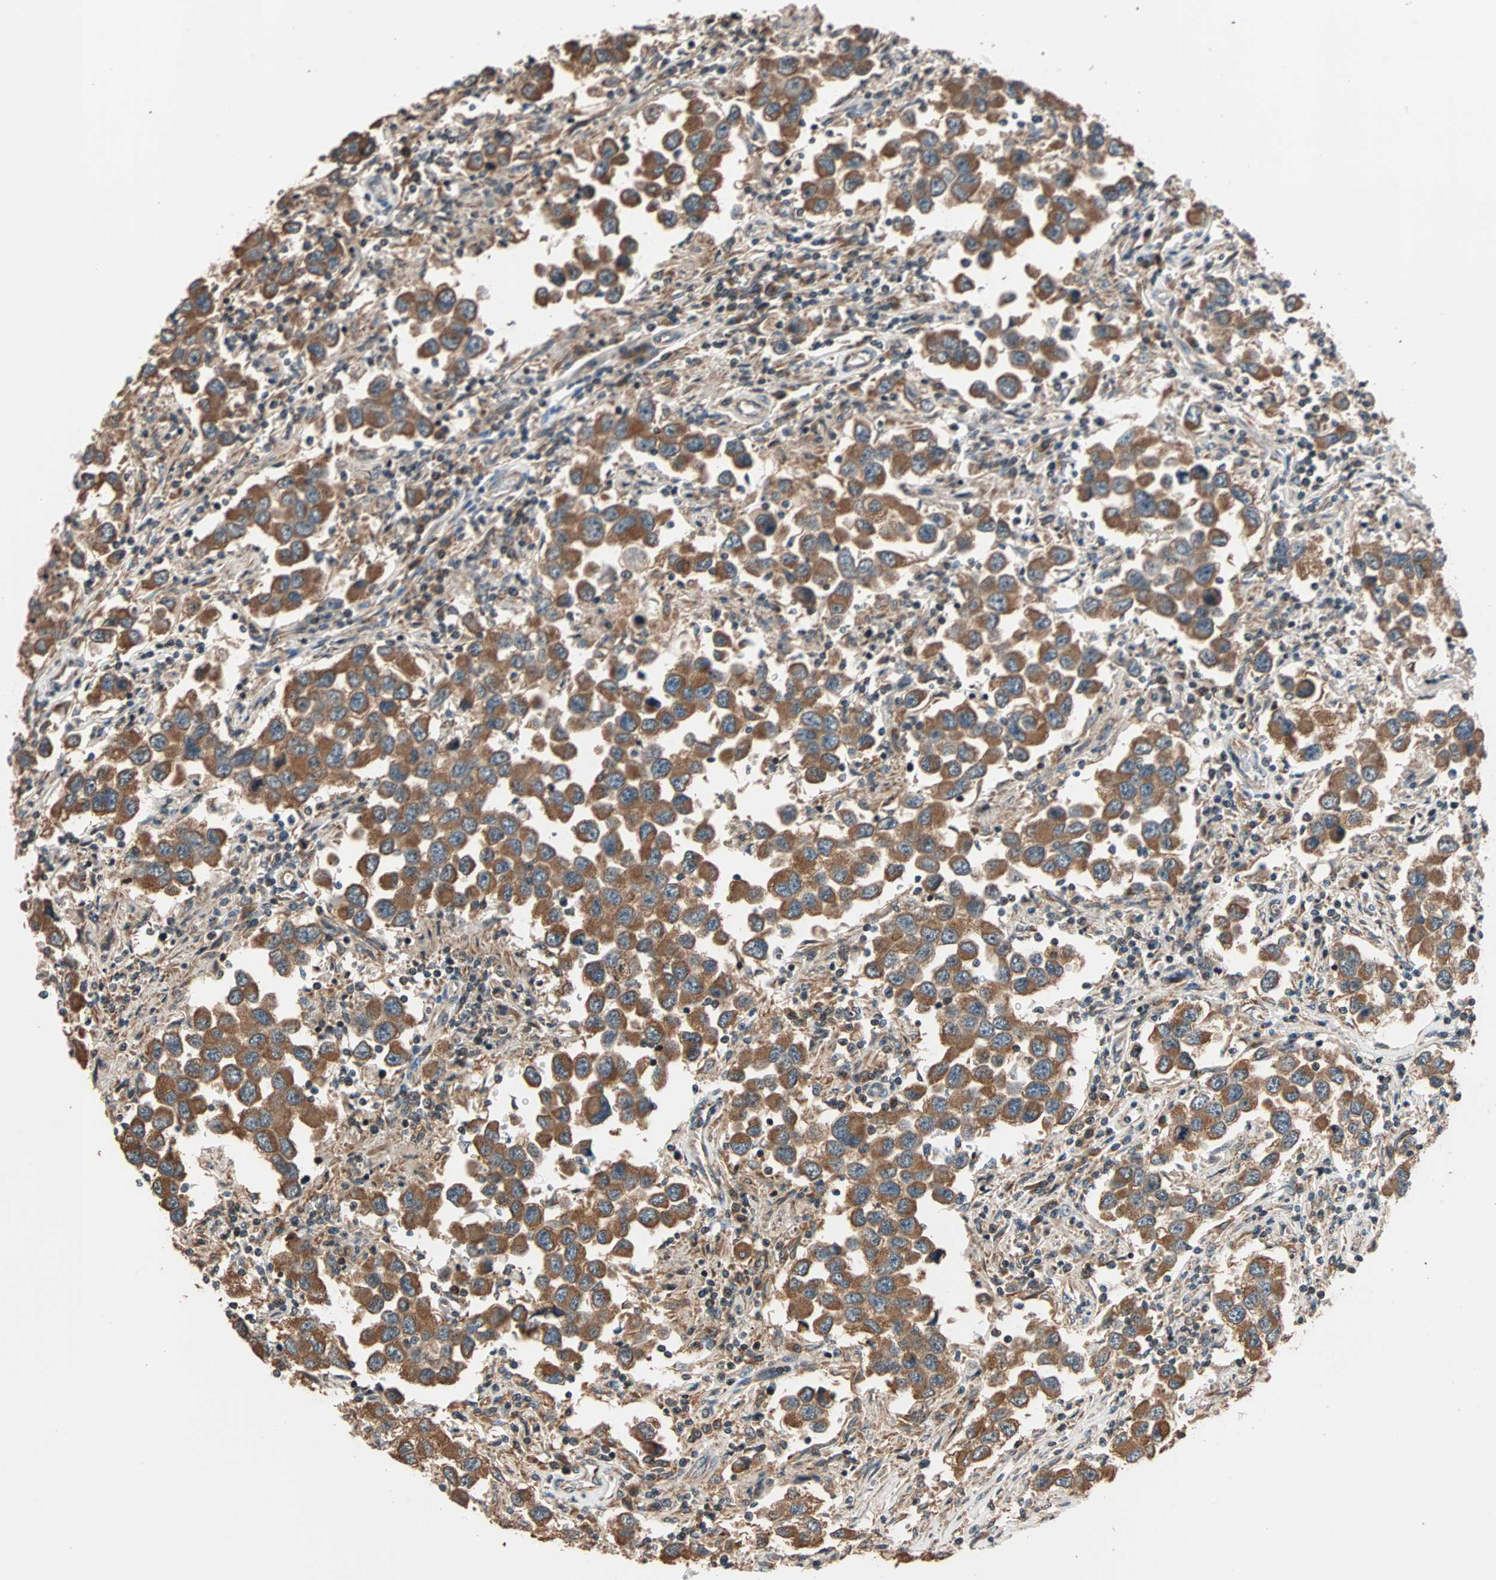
{"staining": {"intensity": "moderate", "quantity": ">75%", "location": "cytoplasmic/membranous"}, "tissue": "testis cancer", "cell_type": "Tumor cells", "image_type": "cancer", "snomed": [{"axis": "morphology", "description": "Carcinoma, Embryonal, NOS"}, {"axis": "topography", "description": "Testis"}], "caption": "Protein staining demonstrates moderate cytoplasmic/membranous staining in about >75% of tumor cells in testis cancer.", "gene": "HECW1", "patient": {"sex": "male", "age": 21}}